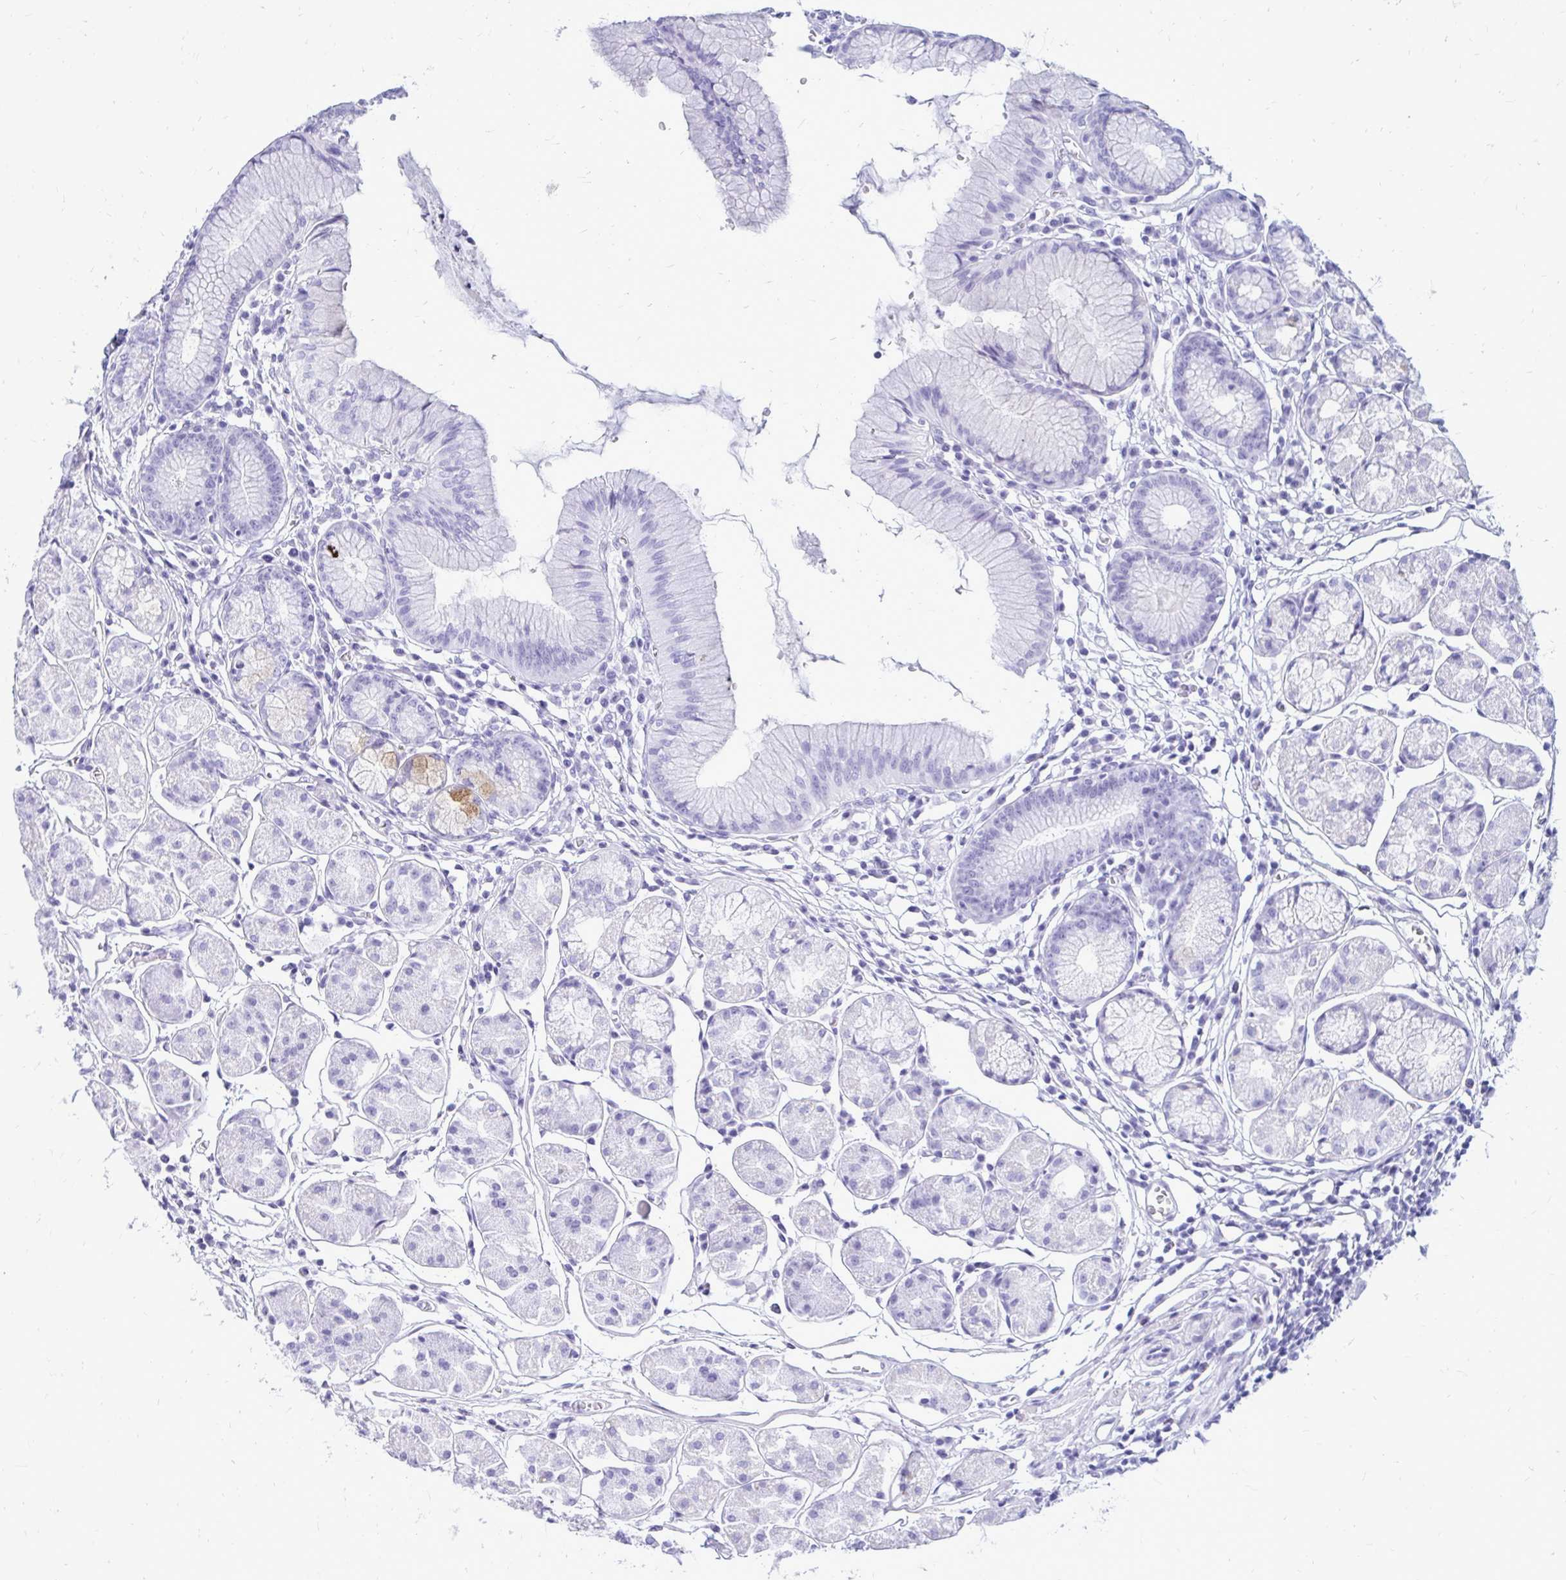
{"staining": {"intensity": "moderate", "quantity": "<25%", "location": "cytoplasmic/membranous"}, "tissue": "stomach", "cell_type": "Glandular cells", "image_type": "normal", "snomed": [{"axis": "morphology", "description": "Normal tissue, NOS"}, {"axis": "topography", "description": "Stomach"}], "caption": "High-magnification brightfield microscopy of benign stomach stained with DAB (3,3'-diaminobenzidine) (brown) and counterstained with hematoxylin (blue). glandular cells exhibit moderate cytoplasmic/membranous staining is appreciated in about<25% of cells. Nuclei are stained in blue.", "gene": "OR10R2", "patient": {"sex": "male", "age": 55}}